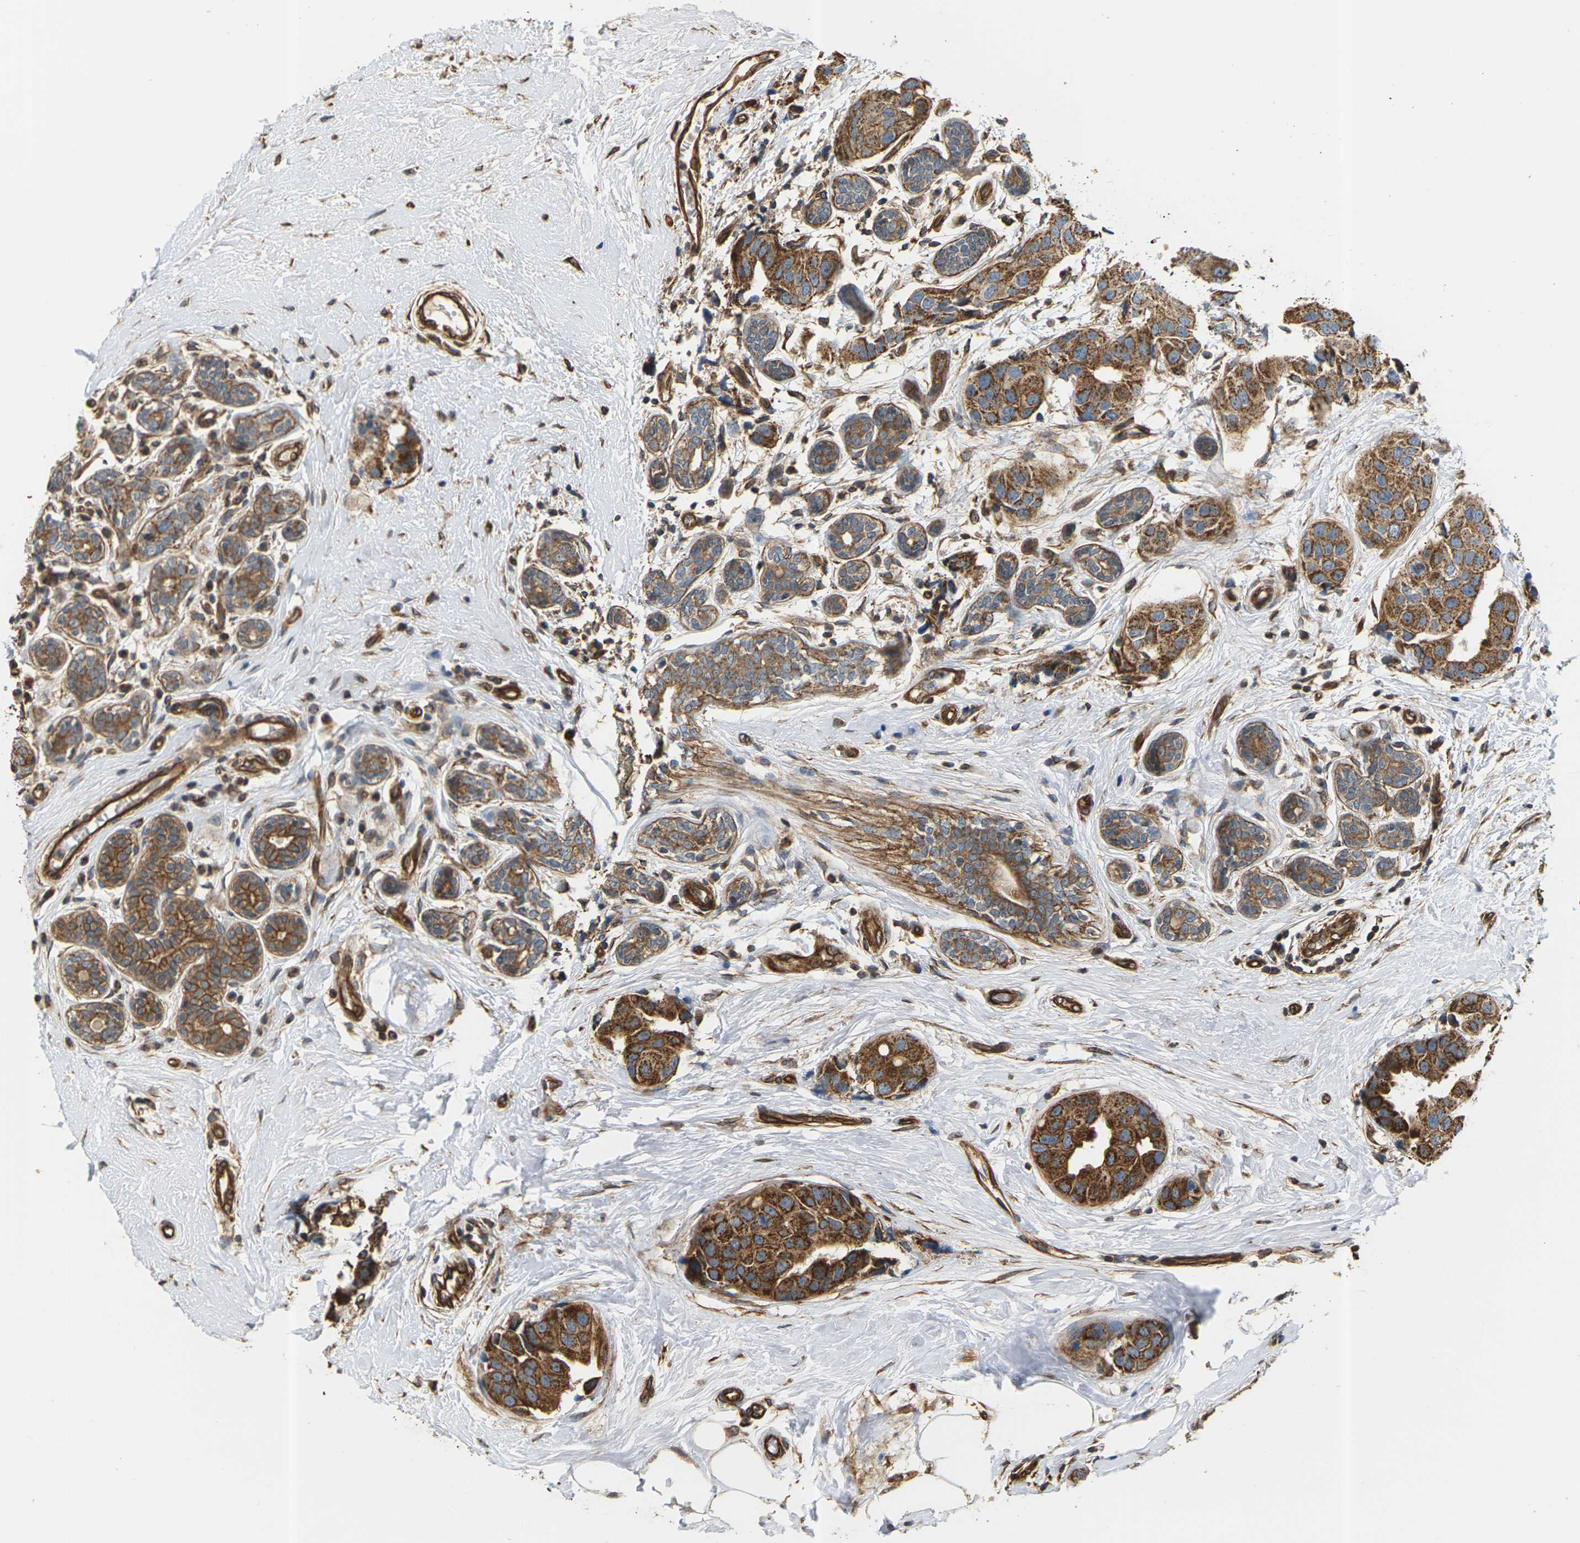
{"staining": {"intensity": "strong", "quantity": ">75%", "location": "cytoplasmic/membranous"}, "tissue": "breast cancer", "cell_type": "Tumor cells", "image_type": "cancer", "snomed": [{"axis": "morphology", "description": "Normal tissue, NOS"}, {"axis": "morphology", "description": "Duct carcinoma"}, {"axis": "topography", "description": "Breast"}], "caption": "Immunohistochemical staining of breast cancer exhibits strong cytoplasmic/membranous protein staining in about >75% of tumor cells.", "gene": "PCDHB4", "patient": {"sex": "female", "age": 39}}